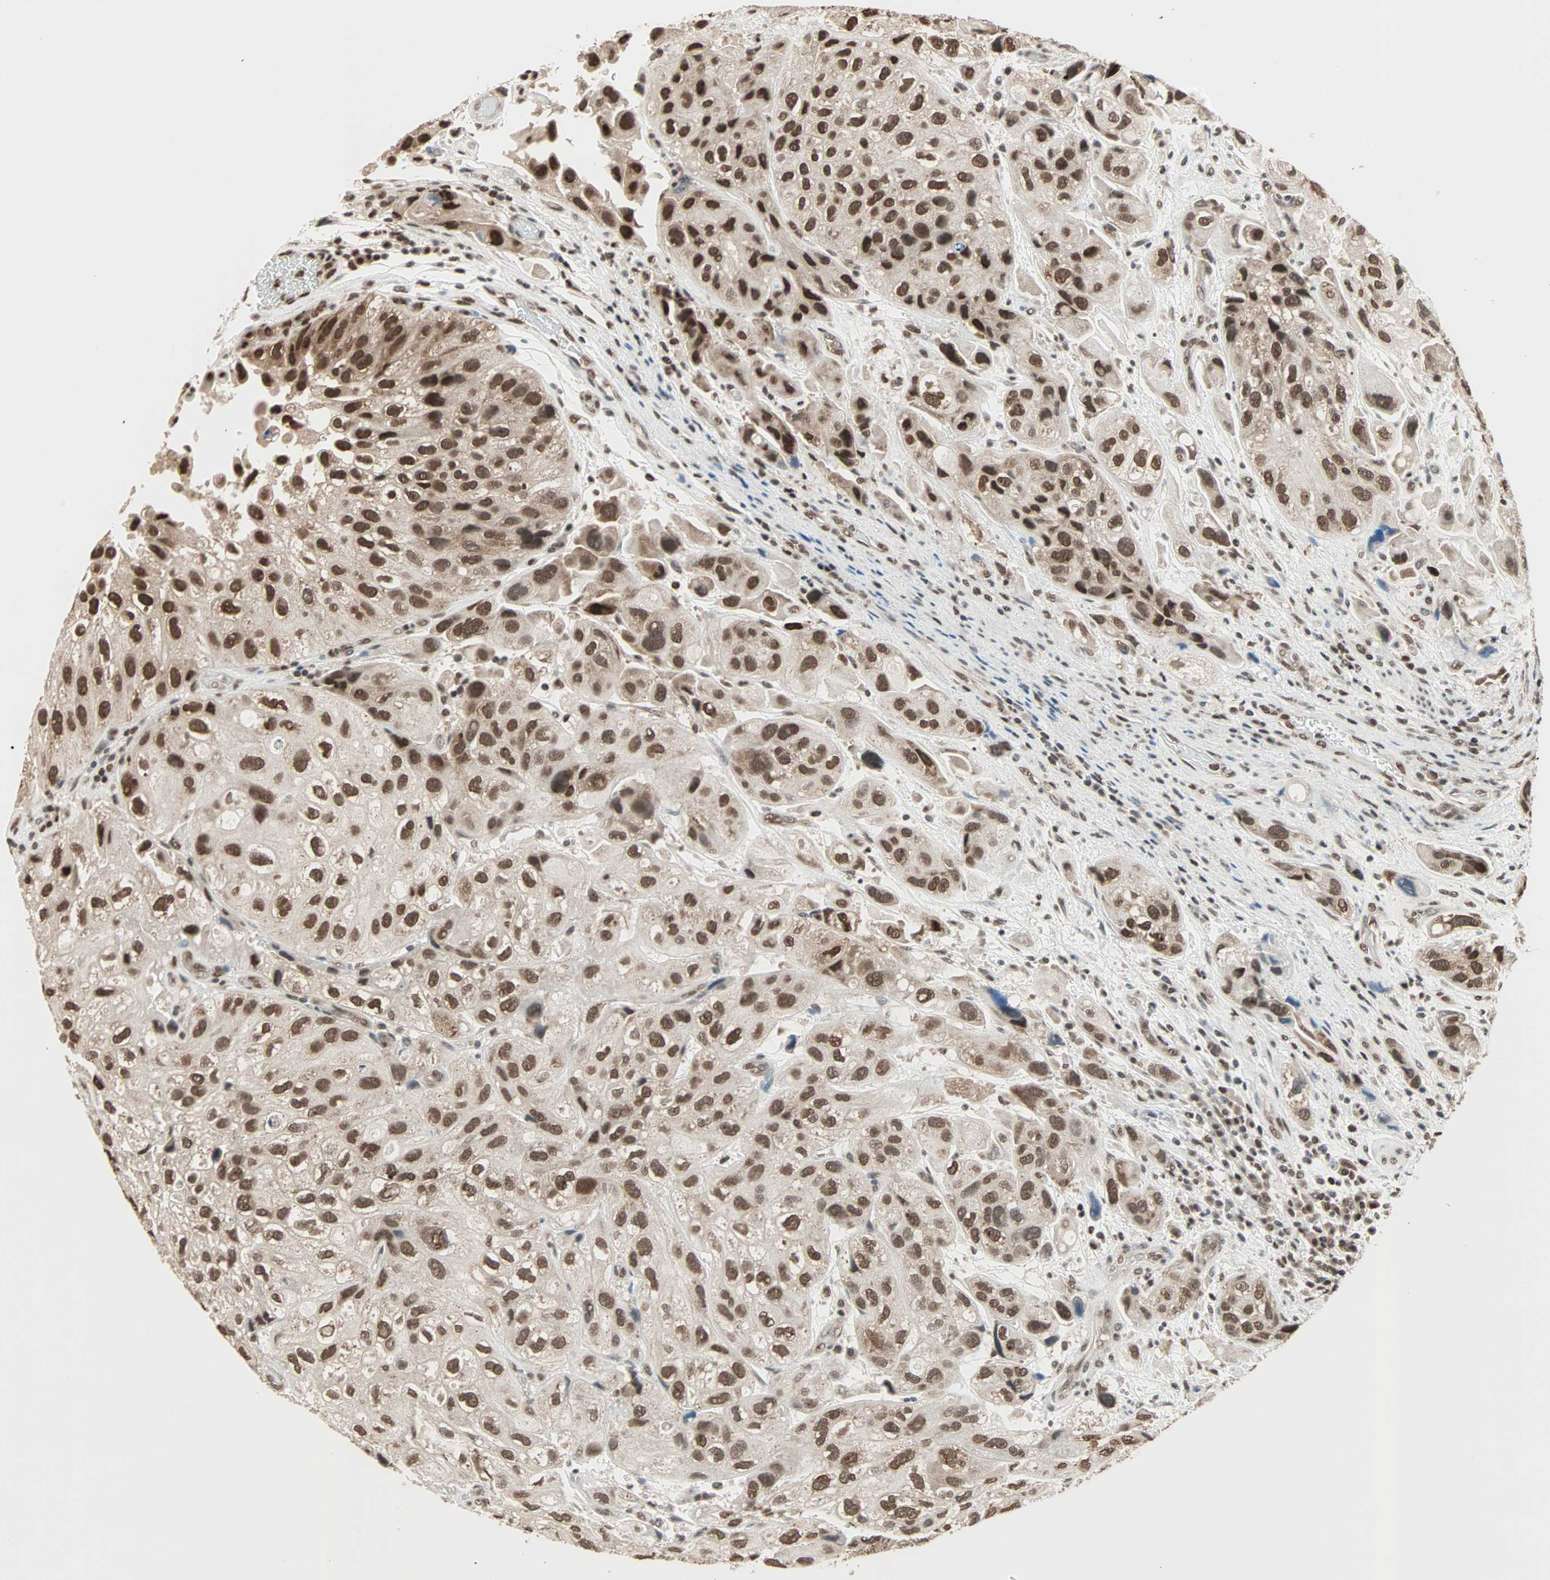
{"staining": {"intensity": "strong", "quantity": ">75%", "location": "nuclear"}, "tissue": "urothelial cancer", "cell_type": "Tumor cells", "image_type": "cancer", "snomed": [{"axis": "morphology", "description": "Urothelial carcinoma, High grade"}, {"axis": "topography", "description": "Urinary bladder"}], "caption": "Human urothelial cancer stained with a protein marker shows strong staining in tumor cells.", "gene": "DAZAP1", "patient": {"sex": "female", "age": 64}}